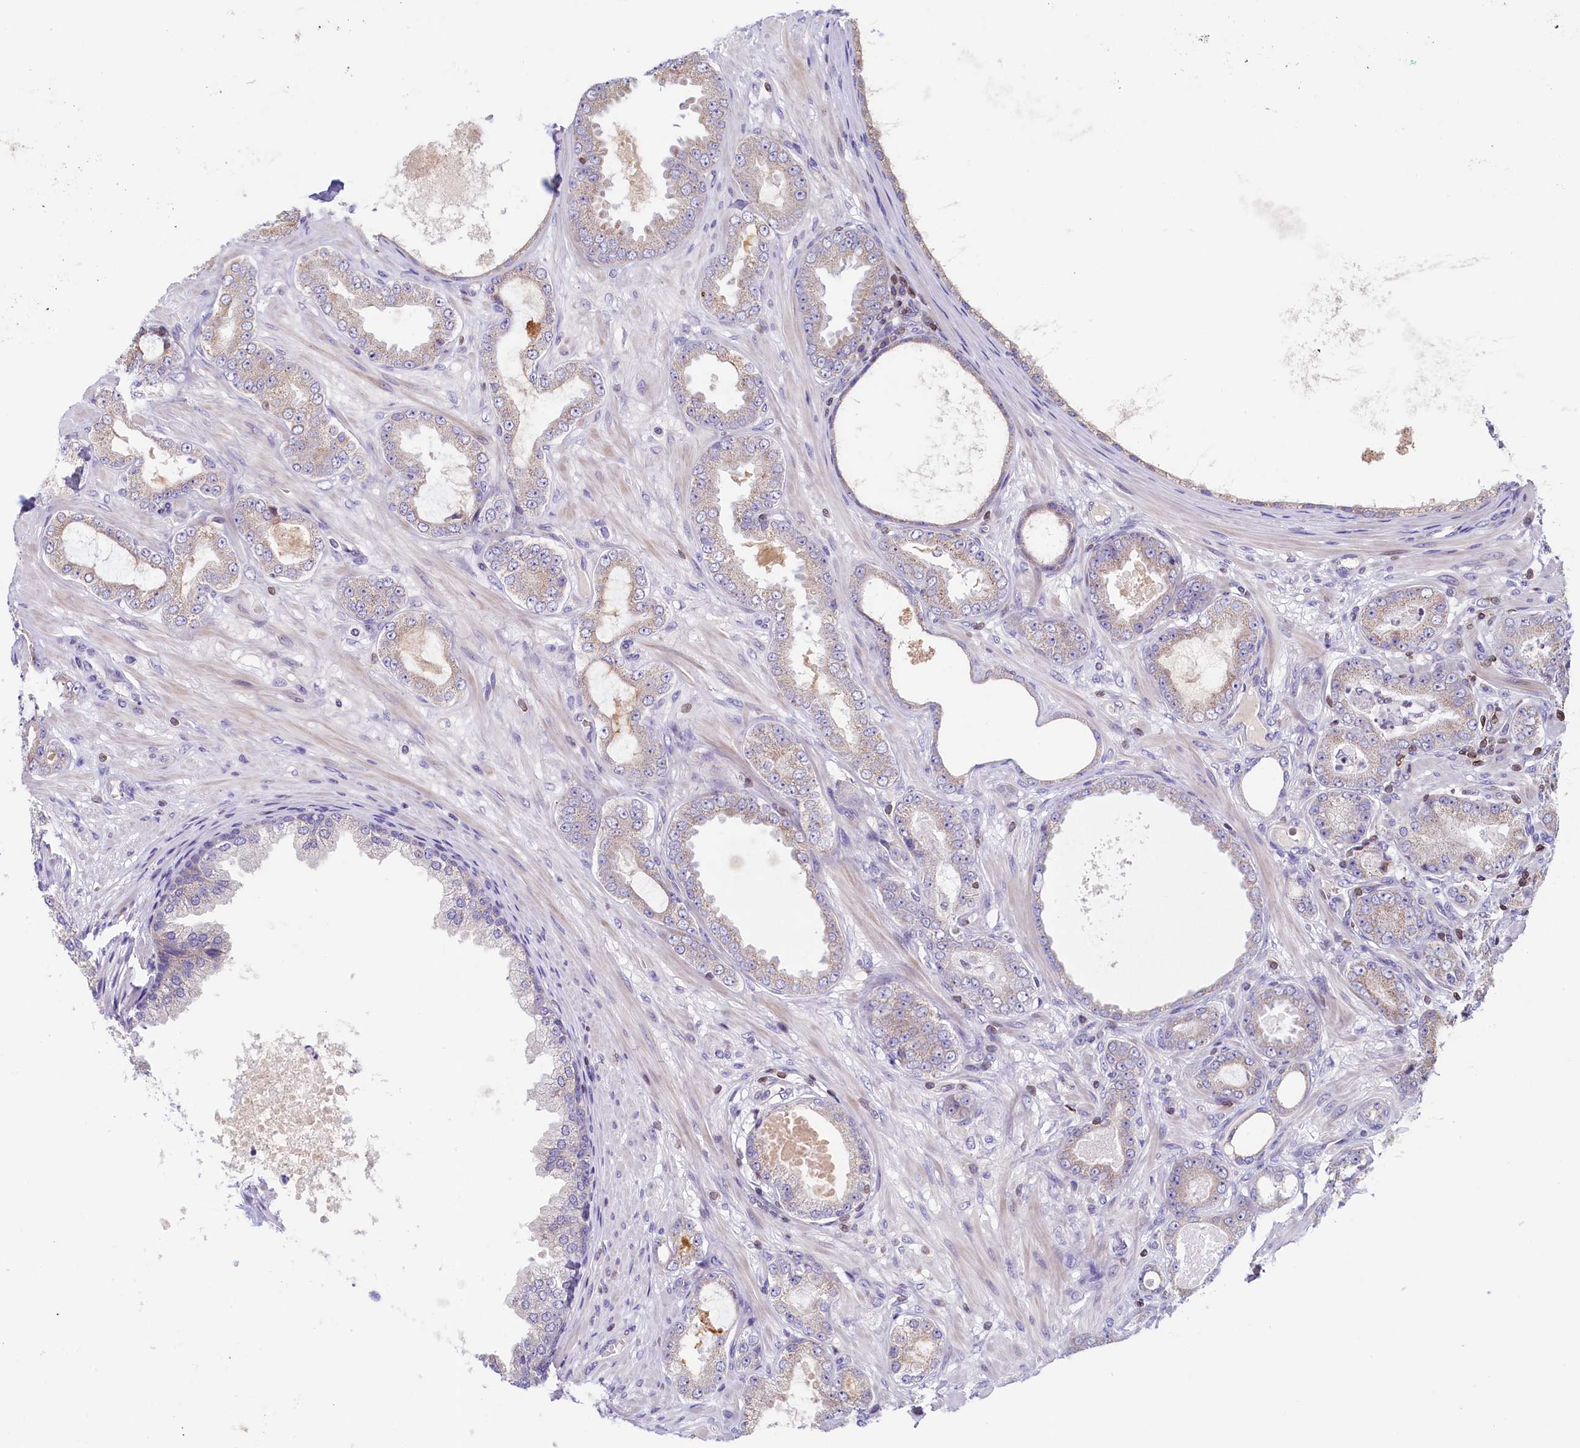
{"staining": {"intensity": "negative", "quantity": "none", "location": "none"}, "tissue": "prostate cancer", "cell_type": "Tumor cells", "image_type": "cancer", "snomed": [{"axis": "morphology", "description": "Adenocarcinoma, Low grade"}, {"axis": "topography", "description": "Prostate"}], "caption": "Prostate cancer (low-grade adenocarcinoma) stained for a protein using IHC exhibits no positivity tumor cells.", "gene": "TRAF3IP3", "patient": {"sex": "male", "age": 63}}